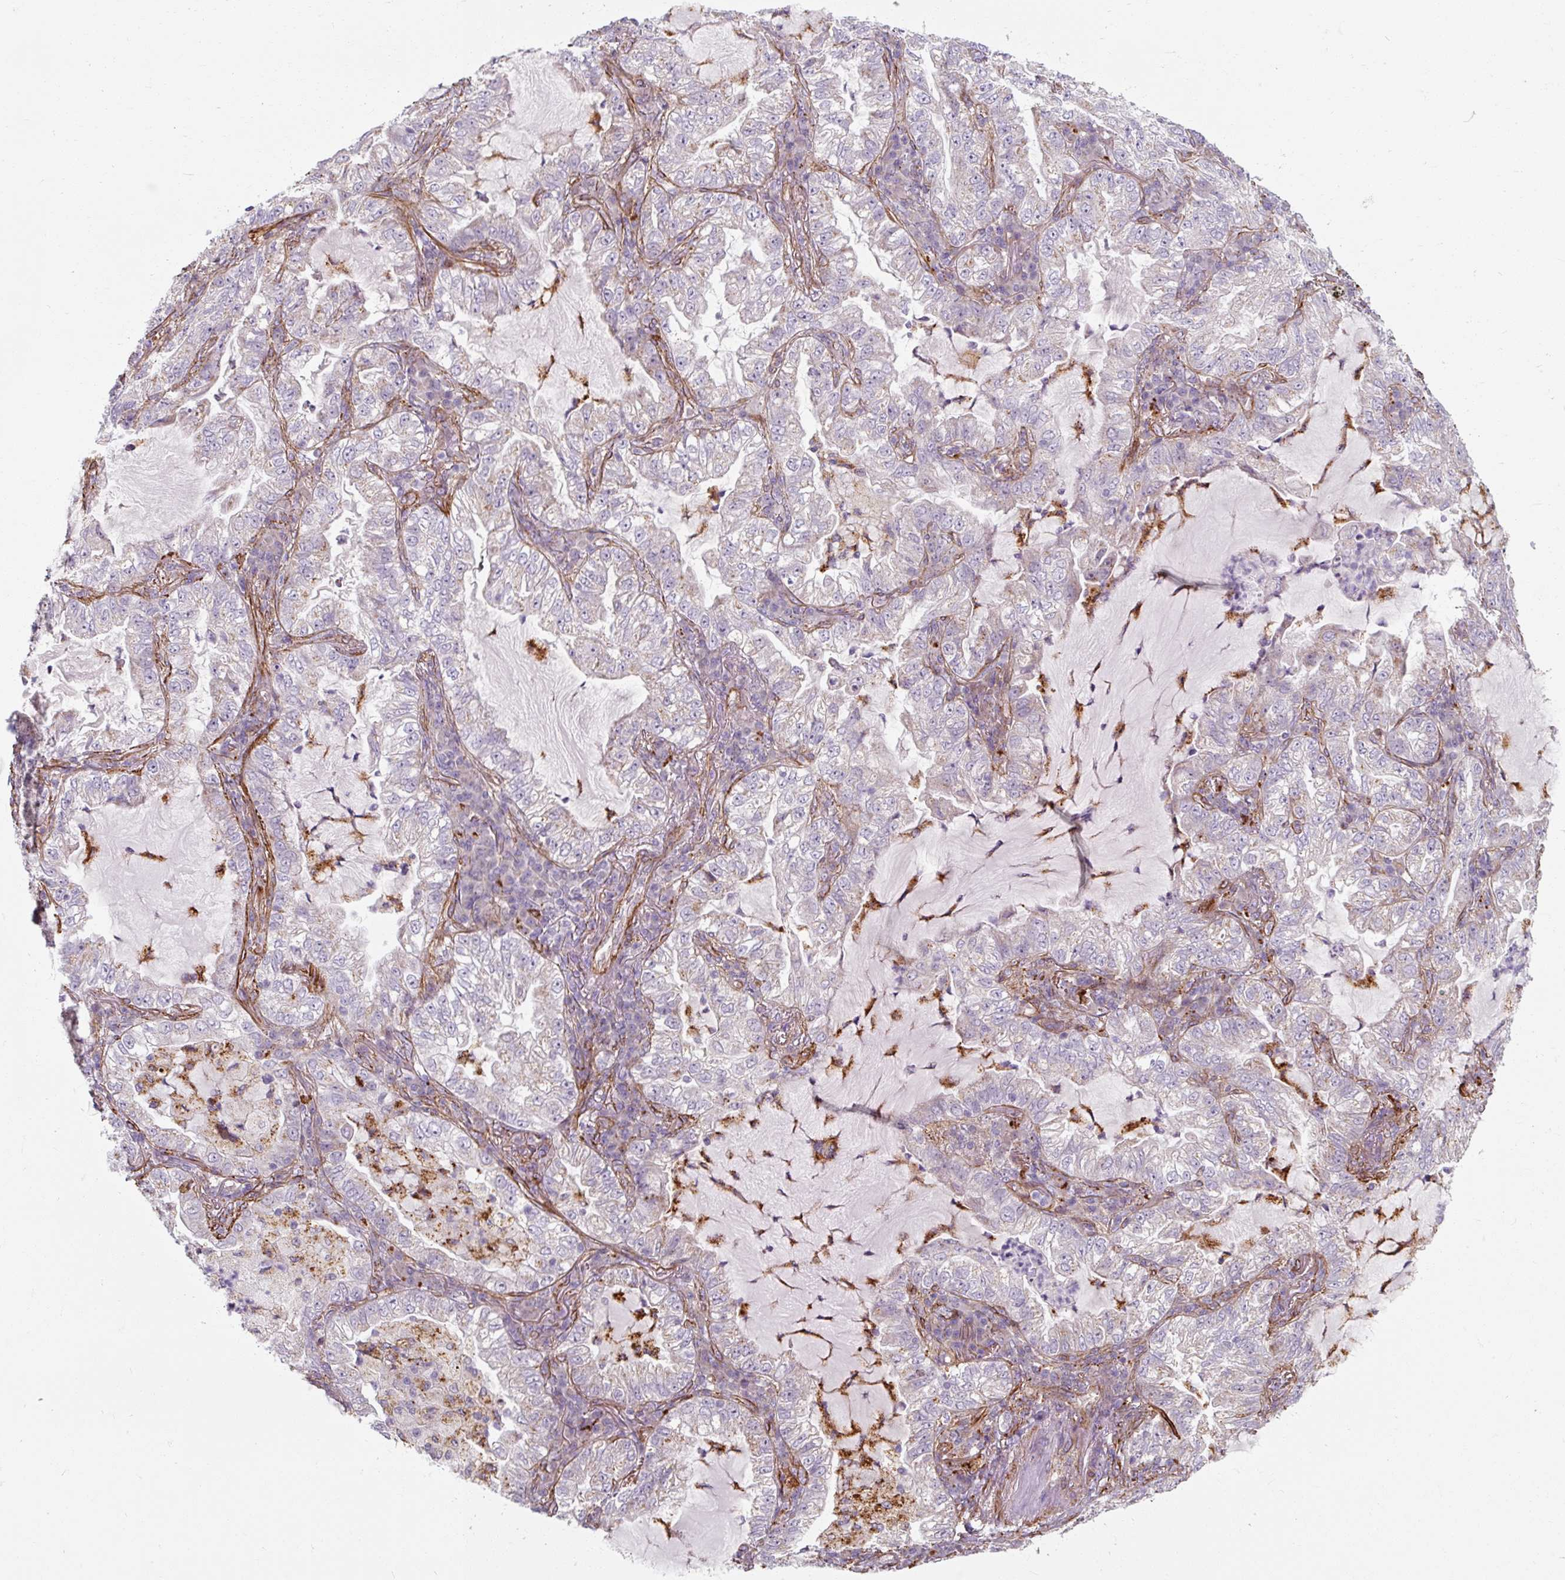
{"staining": {"intensity": "negative", "quantity": "none", "location": "none"}, "tissue": "lung cancer", "cell_type": "Tumor cells", "image_type": "cancer", "snomed": [{"axis": "morphology", "description": "Adenocarcinoma, NOS"}, {"axis": "topography", "description": "Lung"}], "caption": "This is a photomicrograph of immunohistochemistry staining of lung adenocarcinoma, which shows no positivity in tumor cells.", "gene": "MRPS5", "patient": {"sex": "female", "age": 73}}